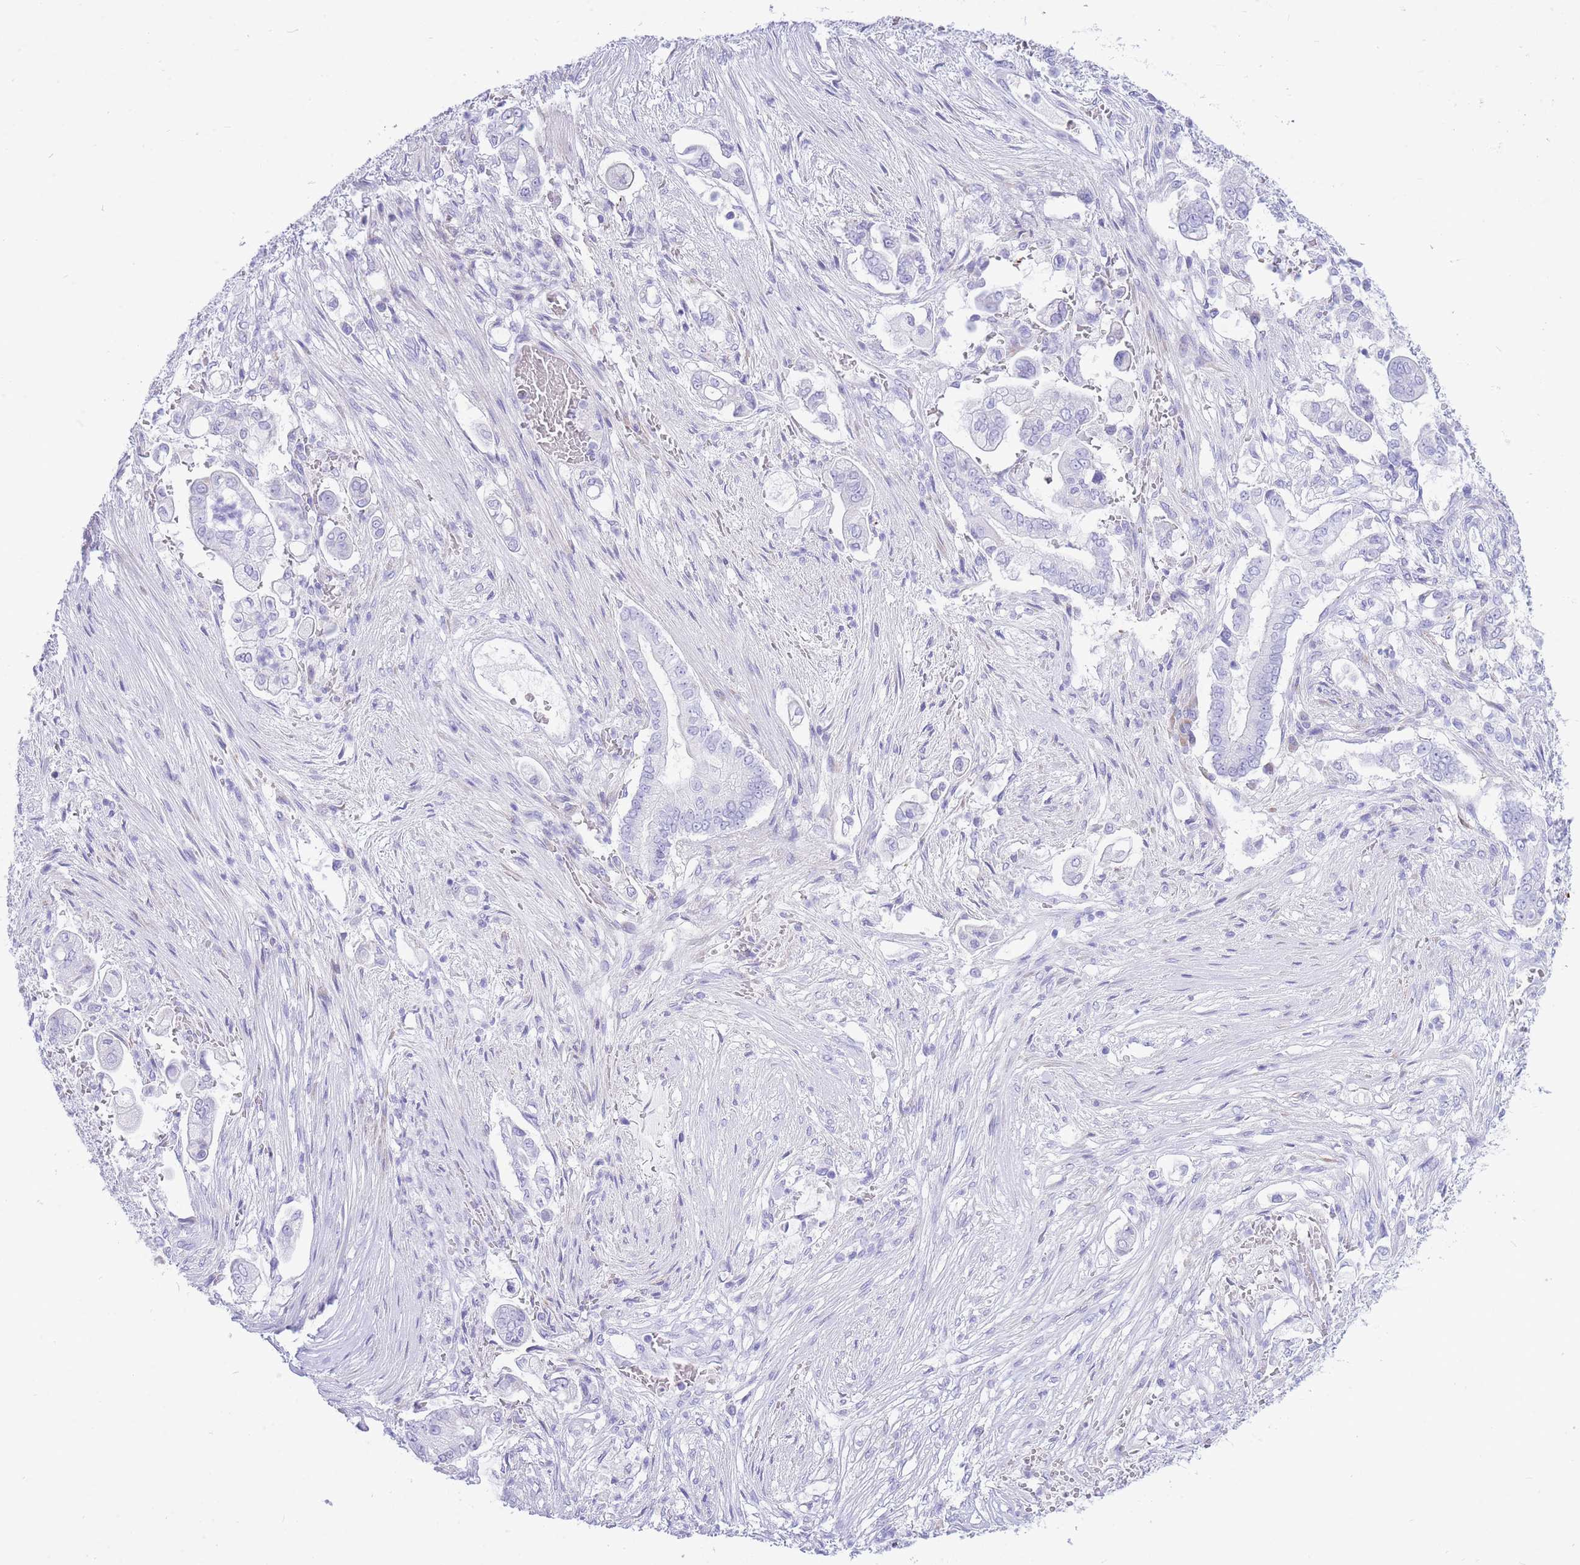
{"staining": {"intensity": "negative", "quantity": "none", "location": "none"}, "tissue": "pancreatic cancer", "cell_type": "Tumor cells", "image_type": "cancer", "snomed": [{"axis": "morphology", "description": "Adenocarcinoma, NOS"}, {"axis": "topography", "description": "Pancreas"}], "caption": "Pancreatic cancer (adenocarcinoma) was stained to show a protein in brown. There is no significant positivity in tumor cells. (Stains: DAB immunohistochemistry (IHC) with hematoxylin counter stain, Microscopy: brightfield microscopy at high magnification).", "gene": "ZFP62", "patient": {"sex": "female", "age": 69}}